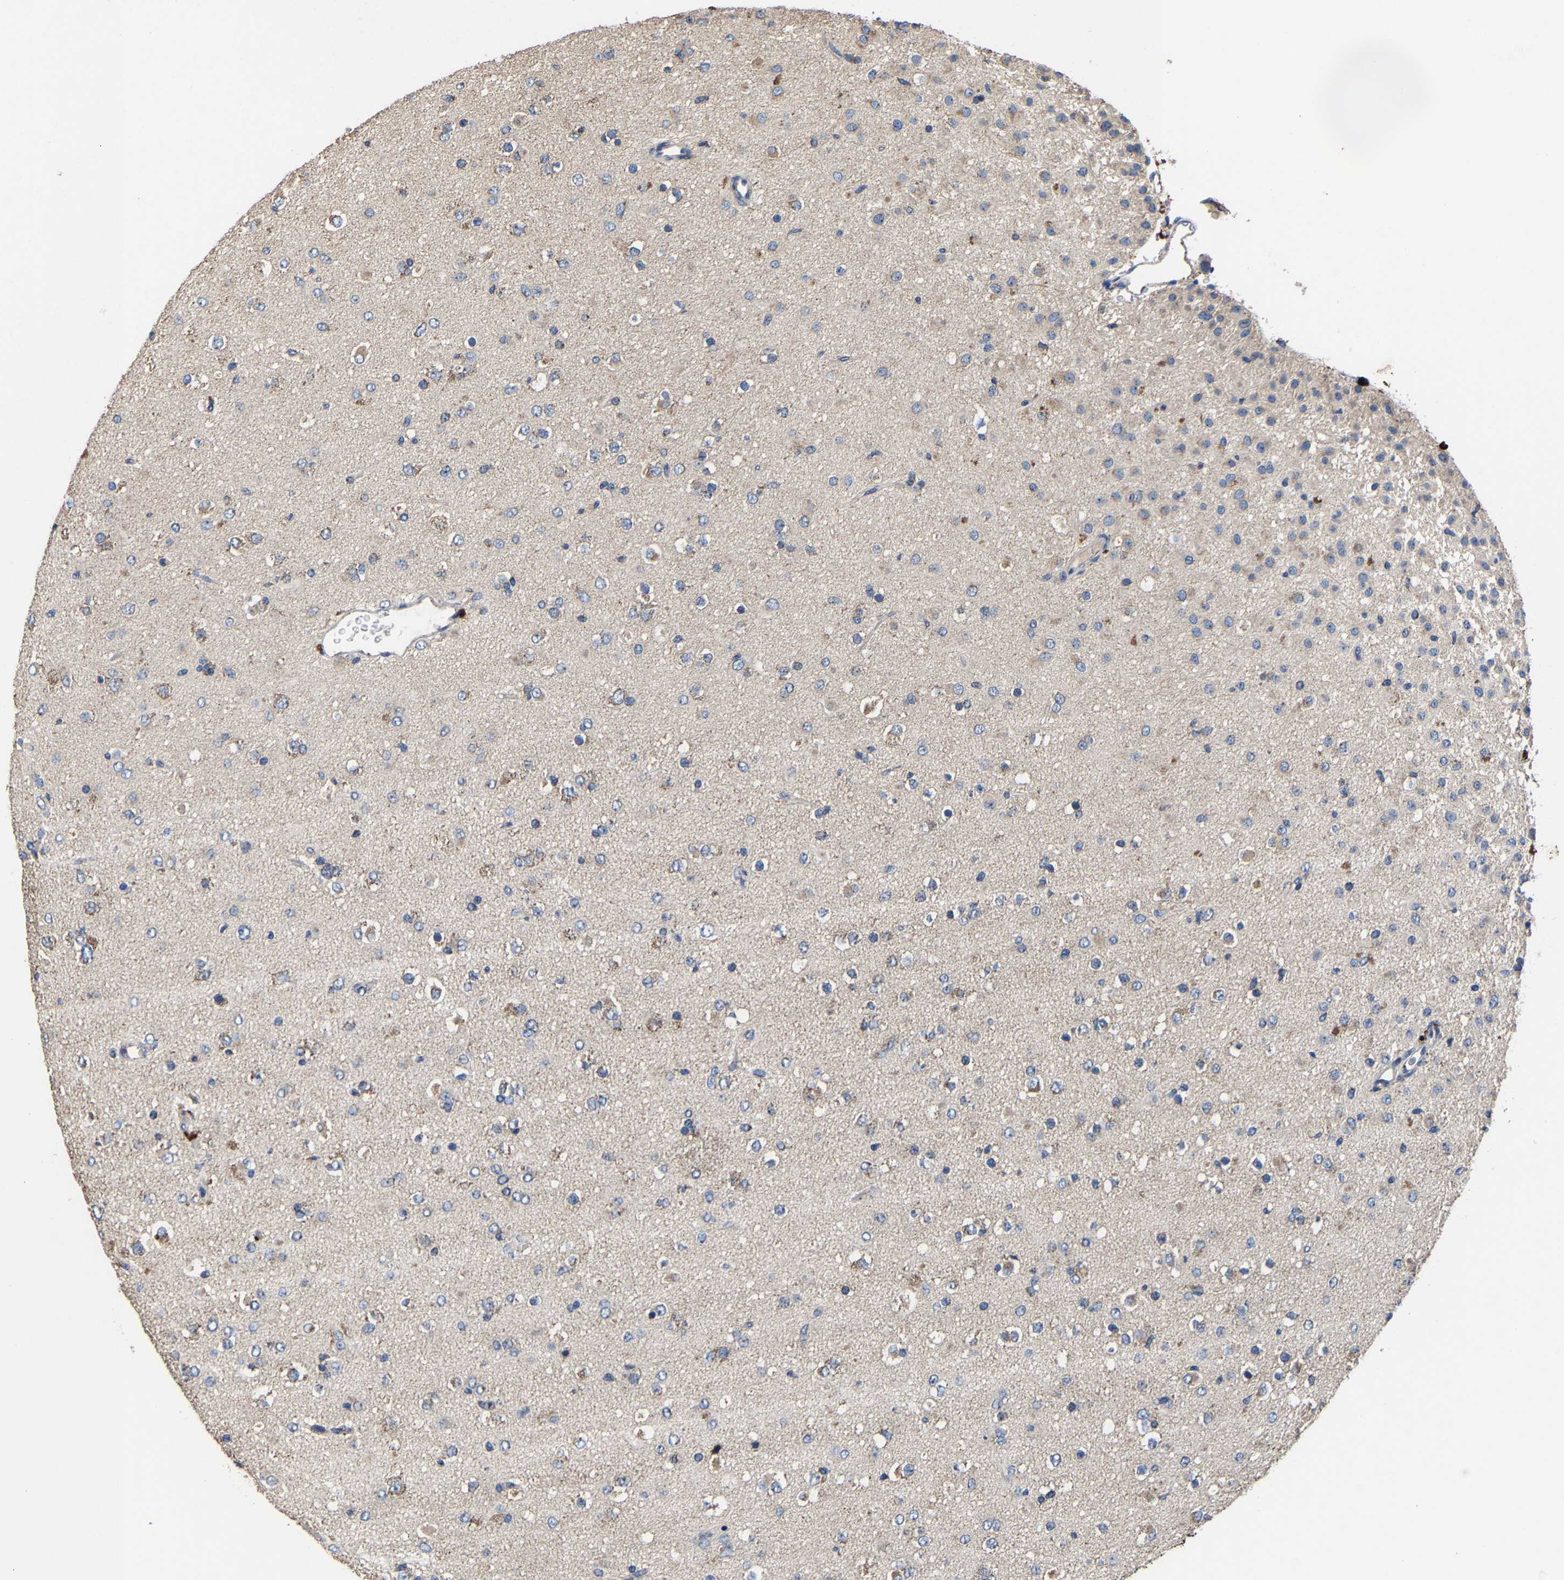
{"staining": {"intensity": "weak", "quantity": "<25%", "location": "cytoplasmic/membranous"}, "tissue": "glioma", "cell_type": "Tumor cells", "image_type": "cancer", "snomed": [{"axis": "morphology", "description": "Glioma, malignant, Low grade"}, {"axis": "topography", "description": "Brain"}], "caption": "A histopathology image of malignant low-grade glioma stained for a protein demonstrates no brown staining in tumor cells. The staining was performed using DAB (3,3'-diaminobenzidine) to visualize the protein expression in brown, while the nuclei were stained in blue with hematoxylin (Magnification: 20x).", "gene": "ZCCHC7", "patient": {"sex": "male", "age": 65}}